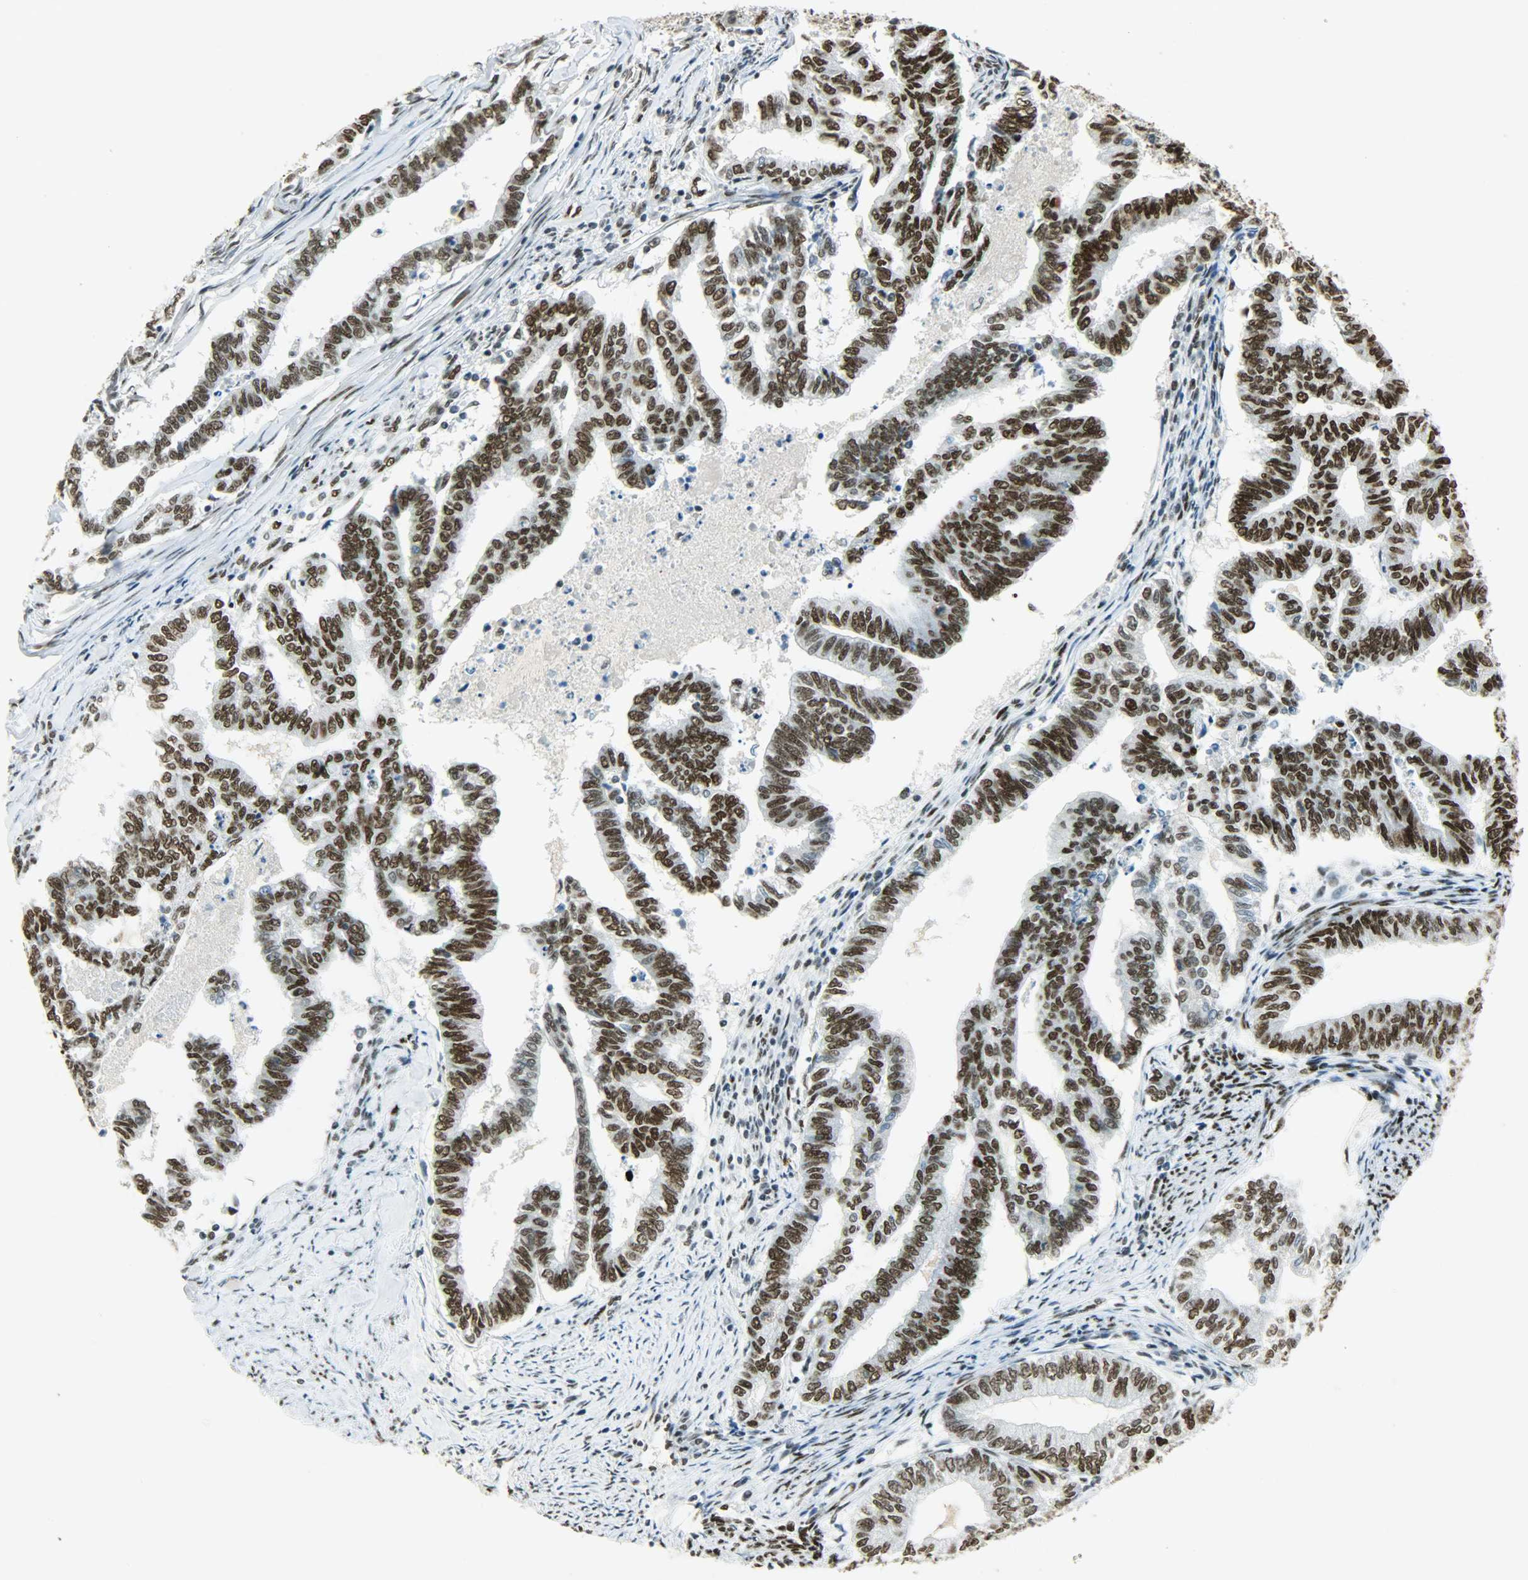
{"staining": {"intensity": "strong", "quantity": ">75%", "location": "nuclear"}, "tissue": "endometrial cancer", "cell_type": "Tumor cells", "image_type": "cancer", "snomed": [{"axis": "morphology", "description": "Adenocarcinoma, NOS"}, {"axis": "topography", "description": "Endometrium"}], "caption": "A brown stain highlights strong nuclear positivity of a protein in endometrial cancer (adenocarcinoma) tumor cells.", "gene": "MYEF2", "patient": {"sex": "female", "age": 79}}